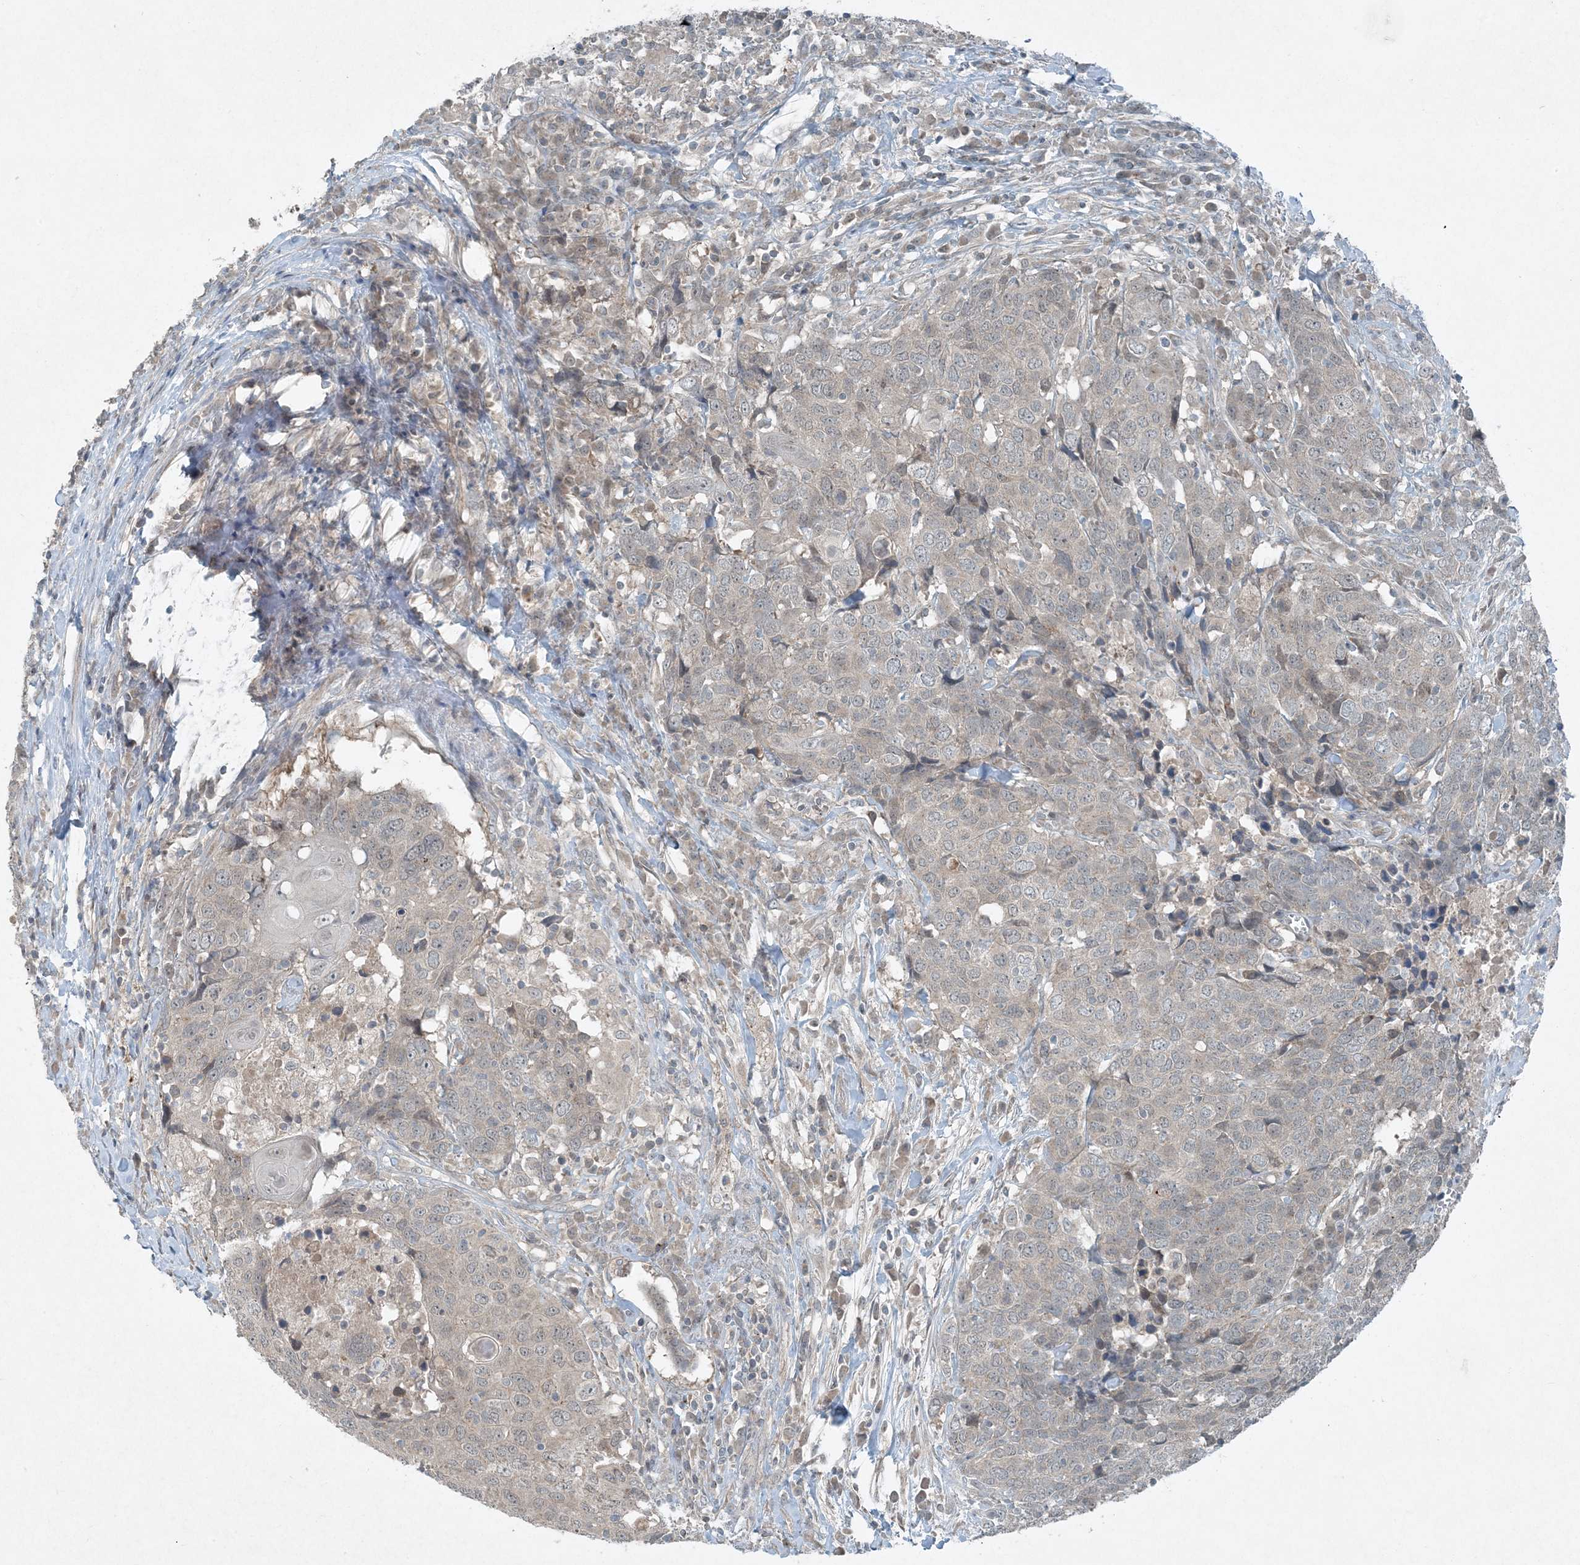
{"staining": {"intensity": "weak", "quantity": "<25%", "location": "cytoplasmic/membranous"}, "tissue": "head and neck cancer", "cell_type": "Tumor cells", "image_type": "cancer", "snomed": [{"axis": "morphology", "description": "Squamous cell carcinoma, NOS"}, {"axis": "topography", "description": "Head-Neck"}], "caption": "The micrograph demonstrates no staining of tumor cells in head and neck cancer (squamous cell carcinoma). Brightfield microscopy of immunohistochemistry (IHC) stained with DAB (3,3'-diaminobenzidine) (brown) and hematoxylin (blue), captured at high magnification.", "gene": "MITD1", "patient": {"sex": "male", "age": 66}}